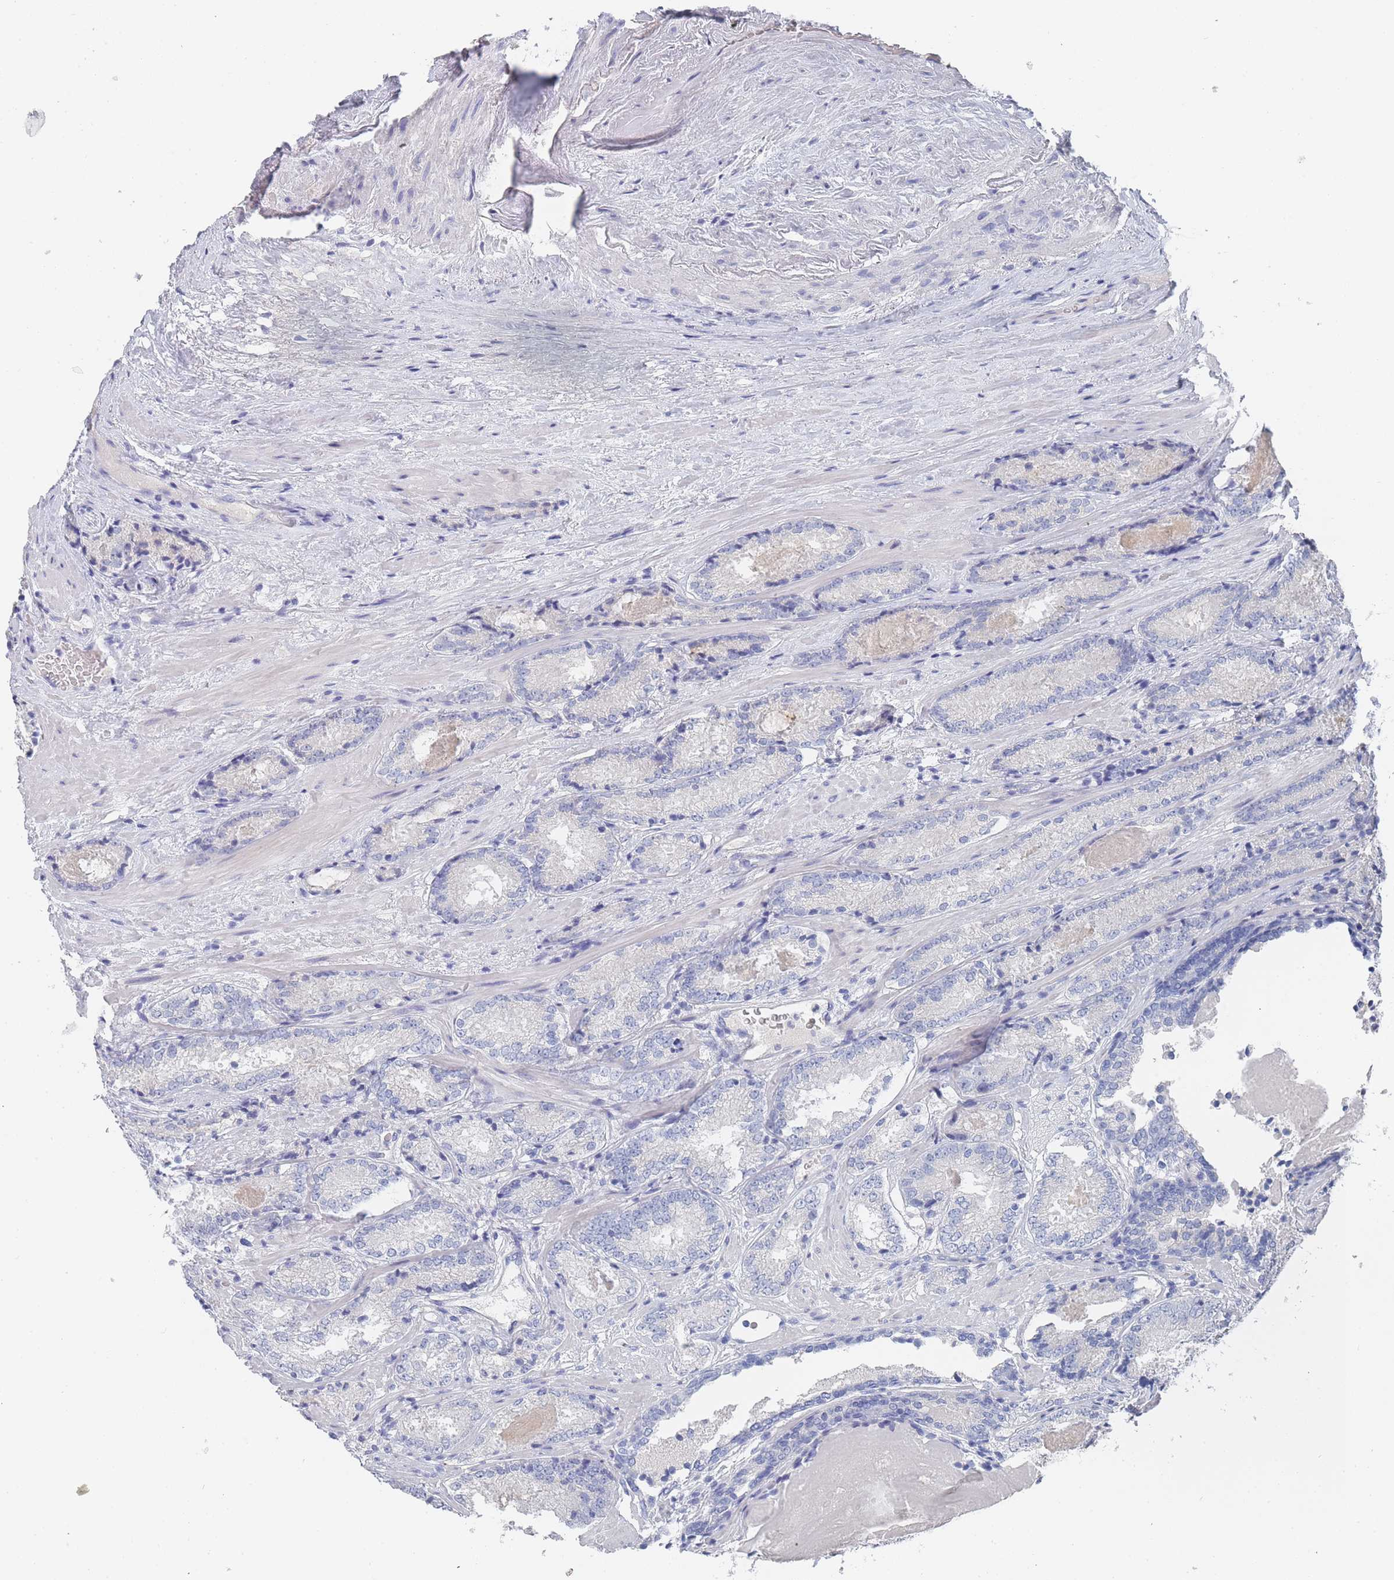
{"staining": {"intensity": "negative", "quantity": "none", "location": "none"}, "tissue": "prostate cancer", "cell_type": "Tumor cells", "image_type": "cancer", "snomed": [{"axis": "morphology", "description": "Adenocarcinoma, High grade"}, {"axis": "topography", "description": "Prostate"}], "caption": "Immunohistochemical staining of high-grade adenocarcinoma (prostate) exhibits no significant expression in tumor cells.", "gene": "ACAD11", "patient": {"sex": "male", "age": 63}}